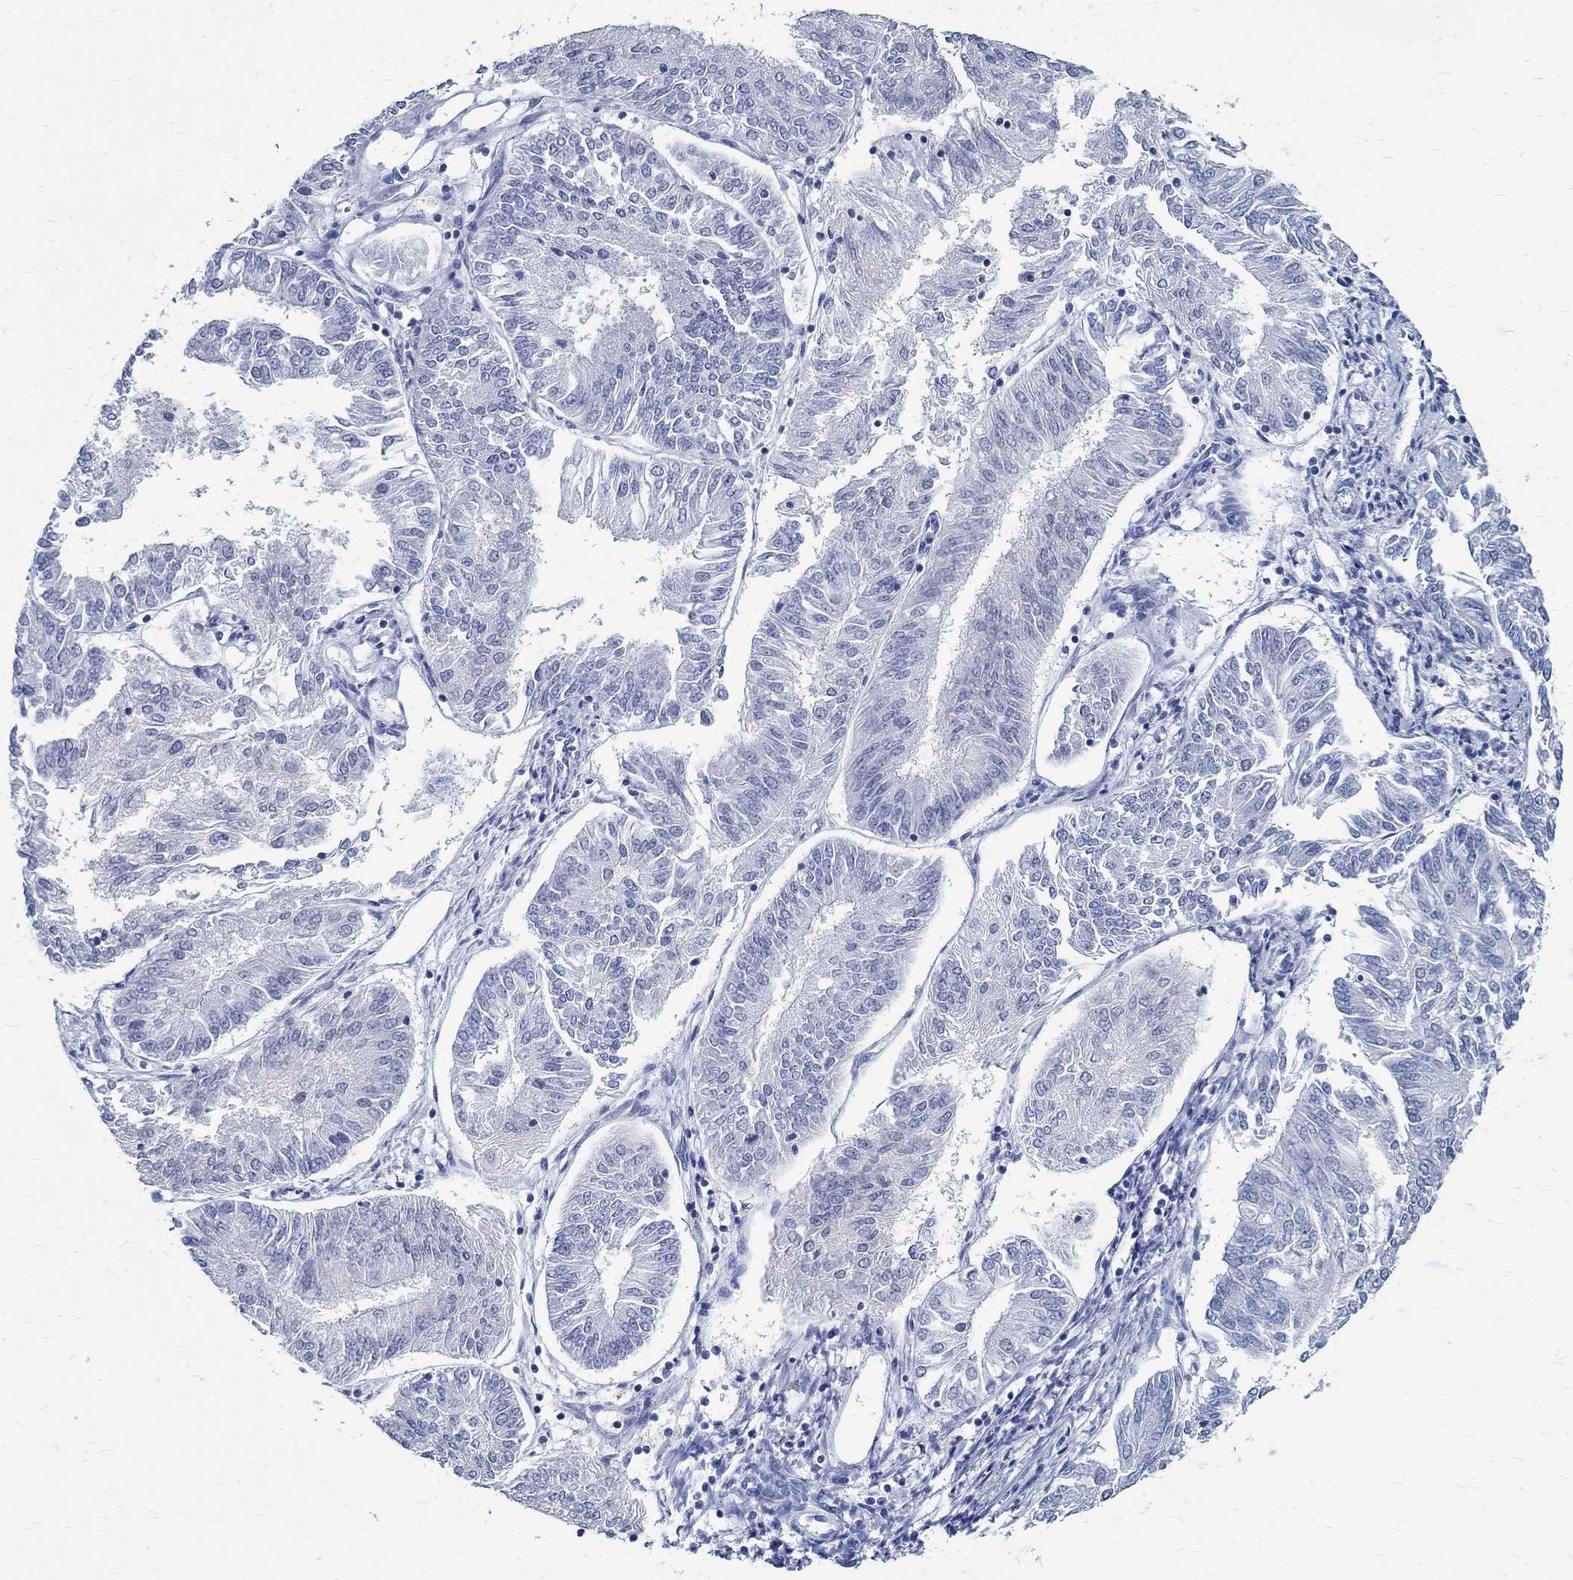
{"staining": {"intensity": "negative", "quantity": "none", "location": "none"}, "tissue": "endometrial cancer", "cell_type": "Tumor cells", "image_type": "cancer", "snomed": [{"axis": "morphology", "description": "Adenocarcinoma, NOS"}, {"axis": "topography", "description": "Endometrium"}], "caption": "Image shows no significant protein expression in tumor cells of endometrial adenocarcinoma. Brightfield microscopy of IHC stained with DAB (brown) and hematoxylin (blue), captured at high magnification.", "gene": "BSPRY", "patient": {"sex": "female", "age": 58}}